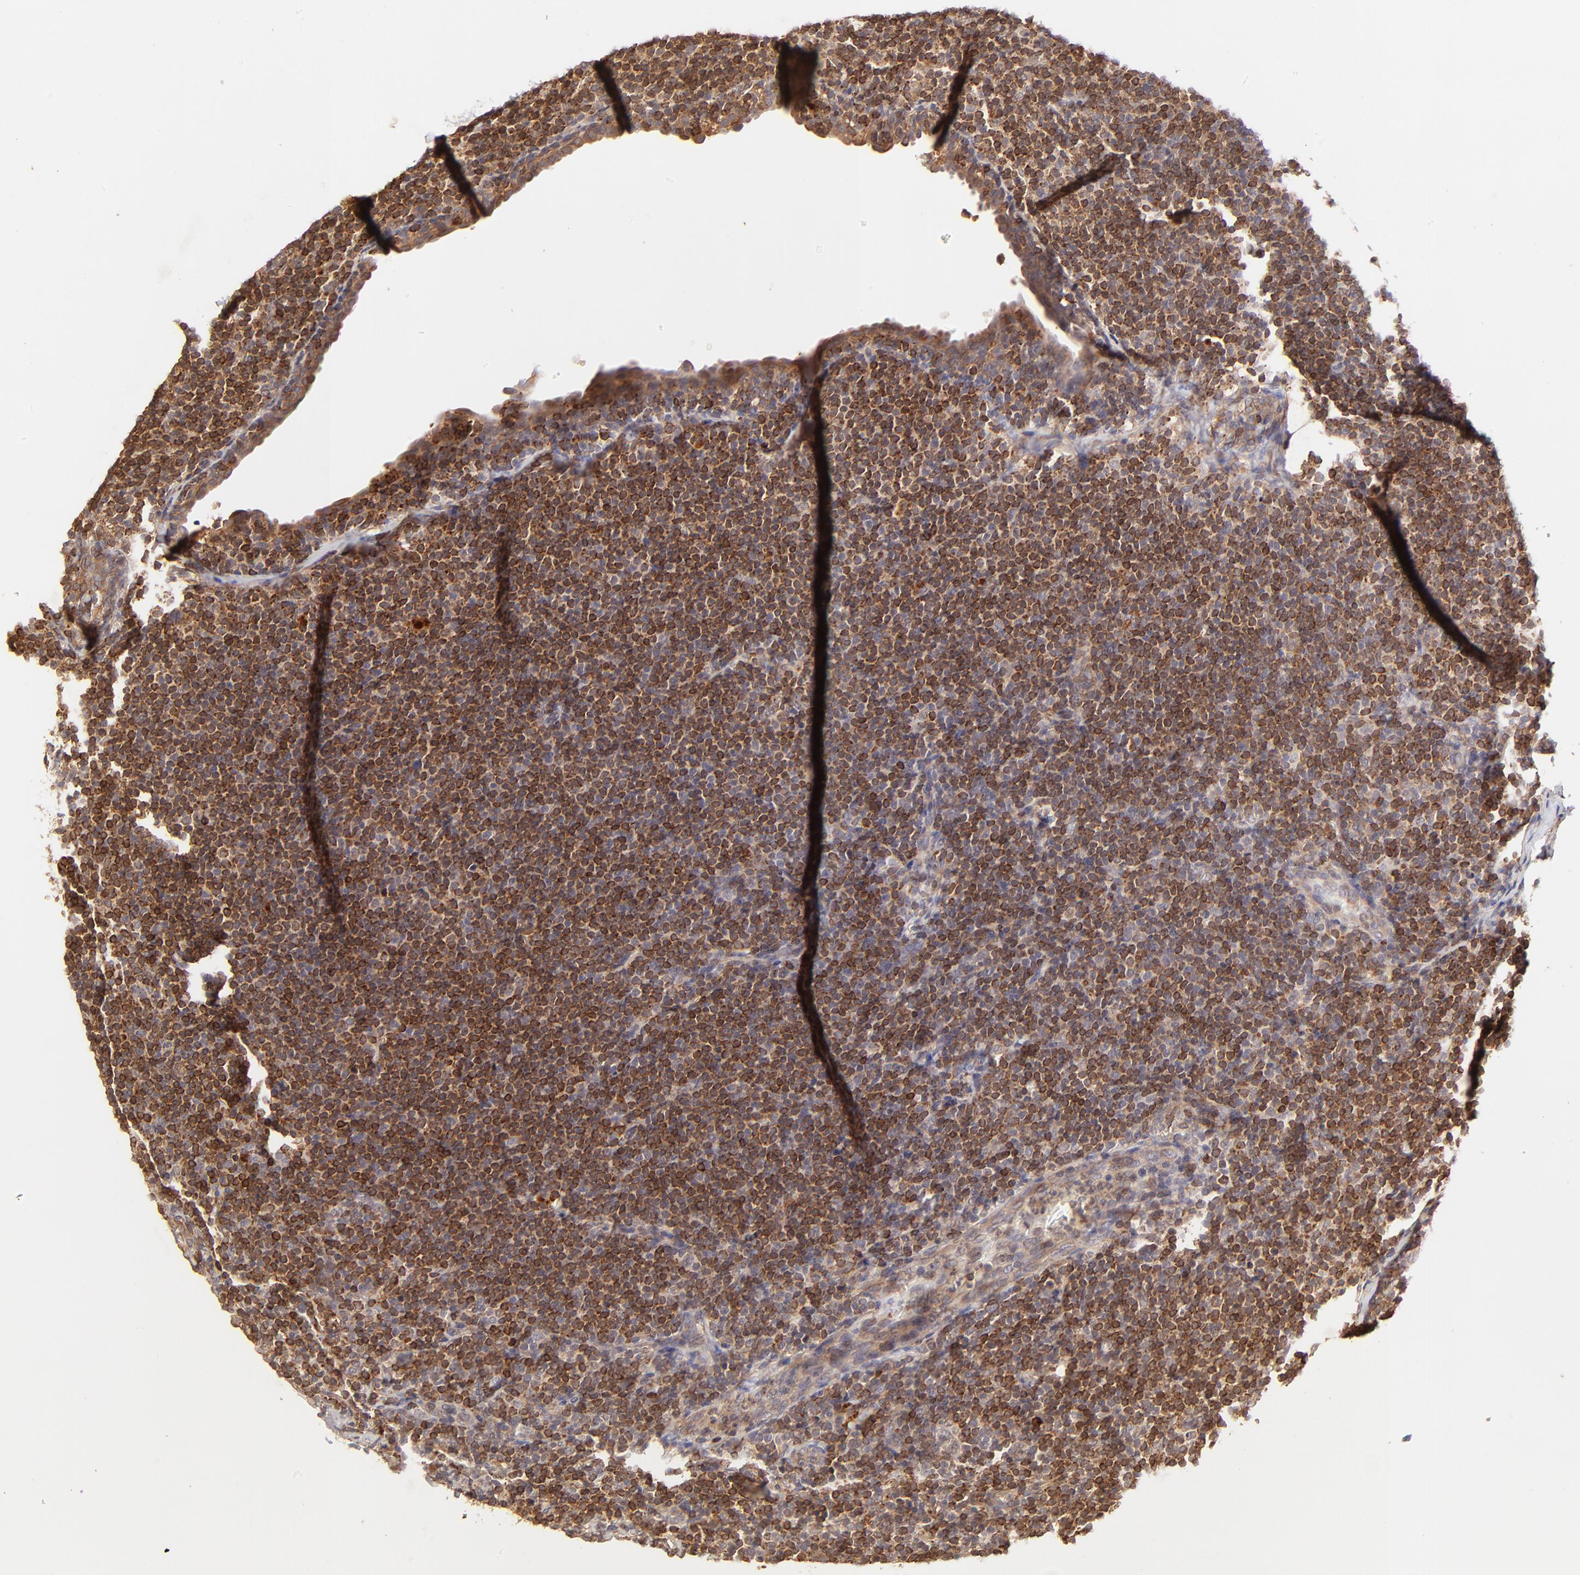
{"staining": {"intensity": "moderate", "quantity": "25%-75%", "location": "cytoplasmic/membranous"}, "tissue": "lymph node", "cell_type": "Germinal center cells", "image_type": "normal", "snomed": [{"axis": "morphology", "description": "Normal tissue, NOS"}, {"axis": "morphology", "description": "Uncertain malignant potential"}, {"axis": "topography", "description": "Lymph node"}, {"axis": "topography", "description": "Salivary gland, NOS"}], "caption": "About 25%-75% of germinal center cells in normal lymph node show moderate cytoplasmic/membranous protein positivity as visualized by brown immunohistochemical staining.", "gene": "ITGB1", "patient": {"sex": "female", "age": 51}}